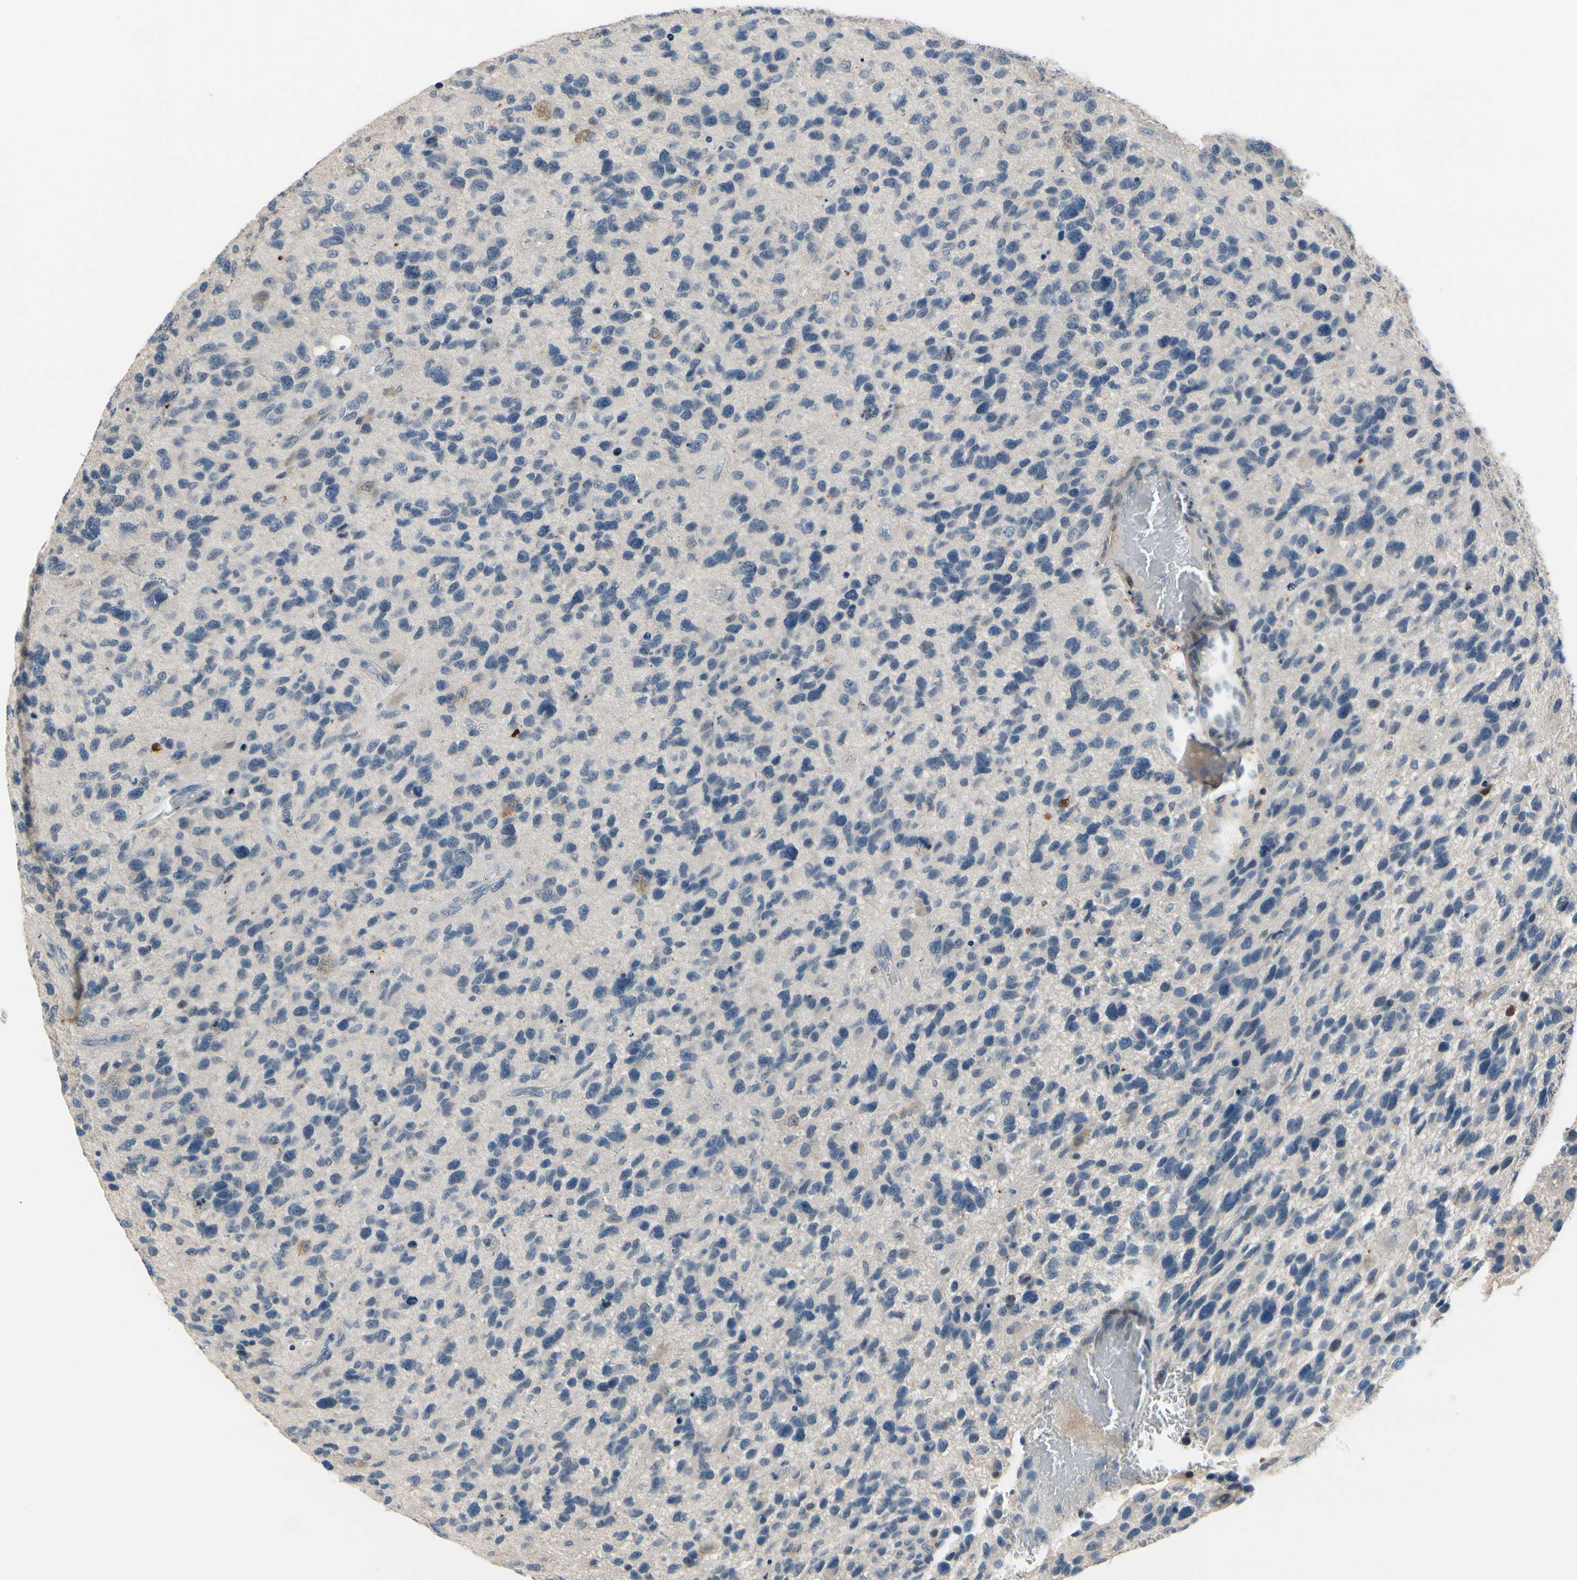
{"staining": {"intensity": "negative", "quantity": "none", "location": "none"}, "tissue": "glioma", "cell_type": "Tumor cells", "image_type": "cancer", "snomed": [{"axis": "morphology", "description": "Glioma, malignant, High grade"}, {"axis": "topography", "description": "Brain"}], "caption": "Human glioma stained for a protein using immunohistochemistry displays no expression in tumor cells.", "gene": "SLC27A6", "patient": {"sex": "female", "age": 58}}